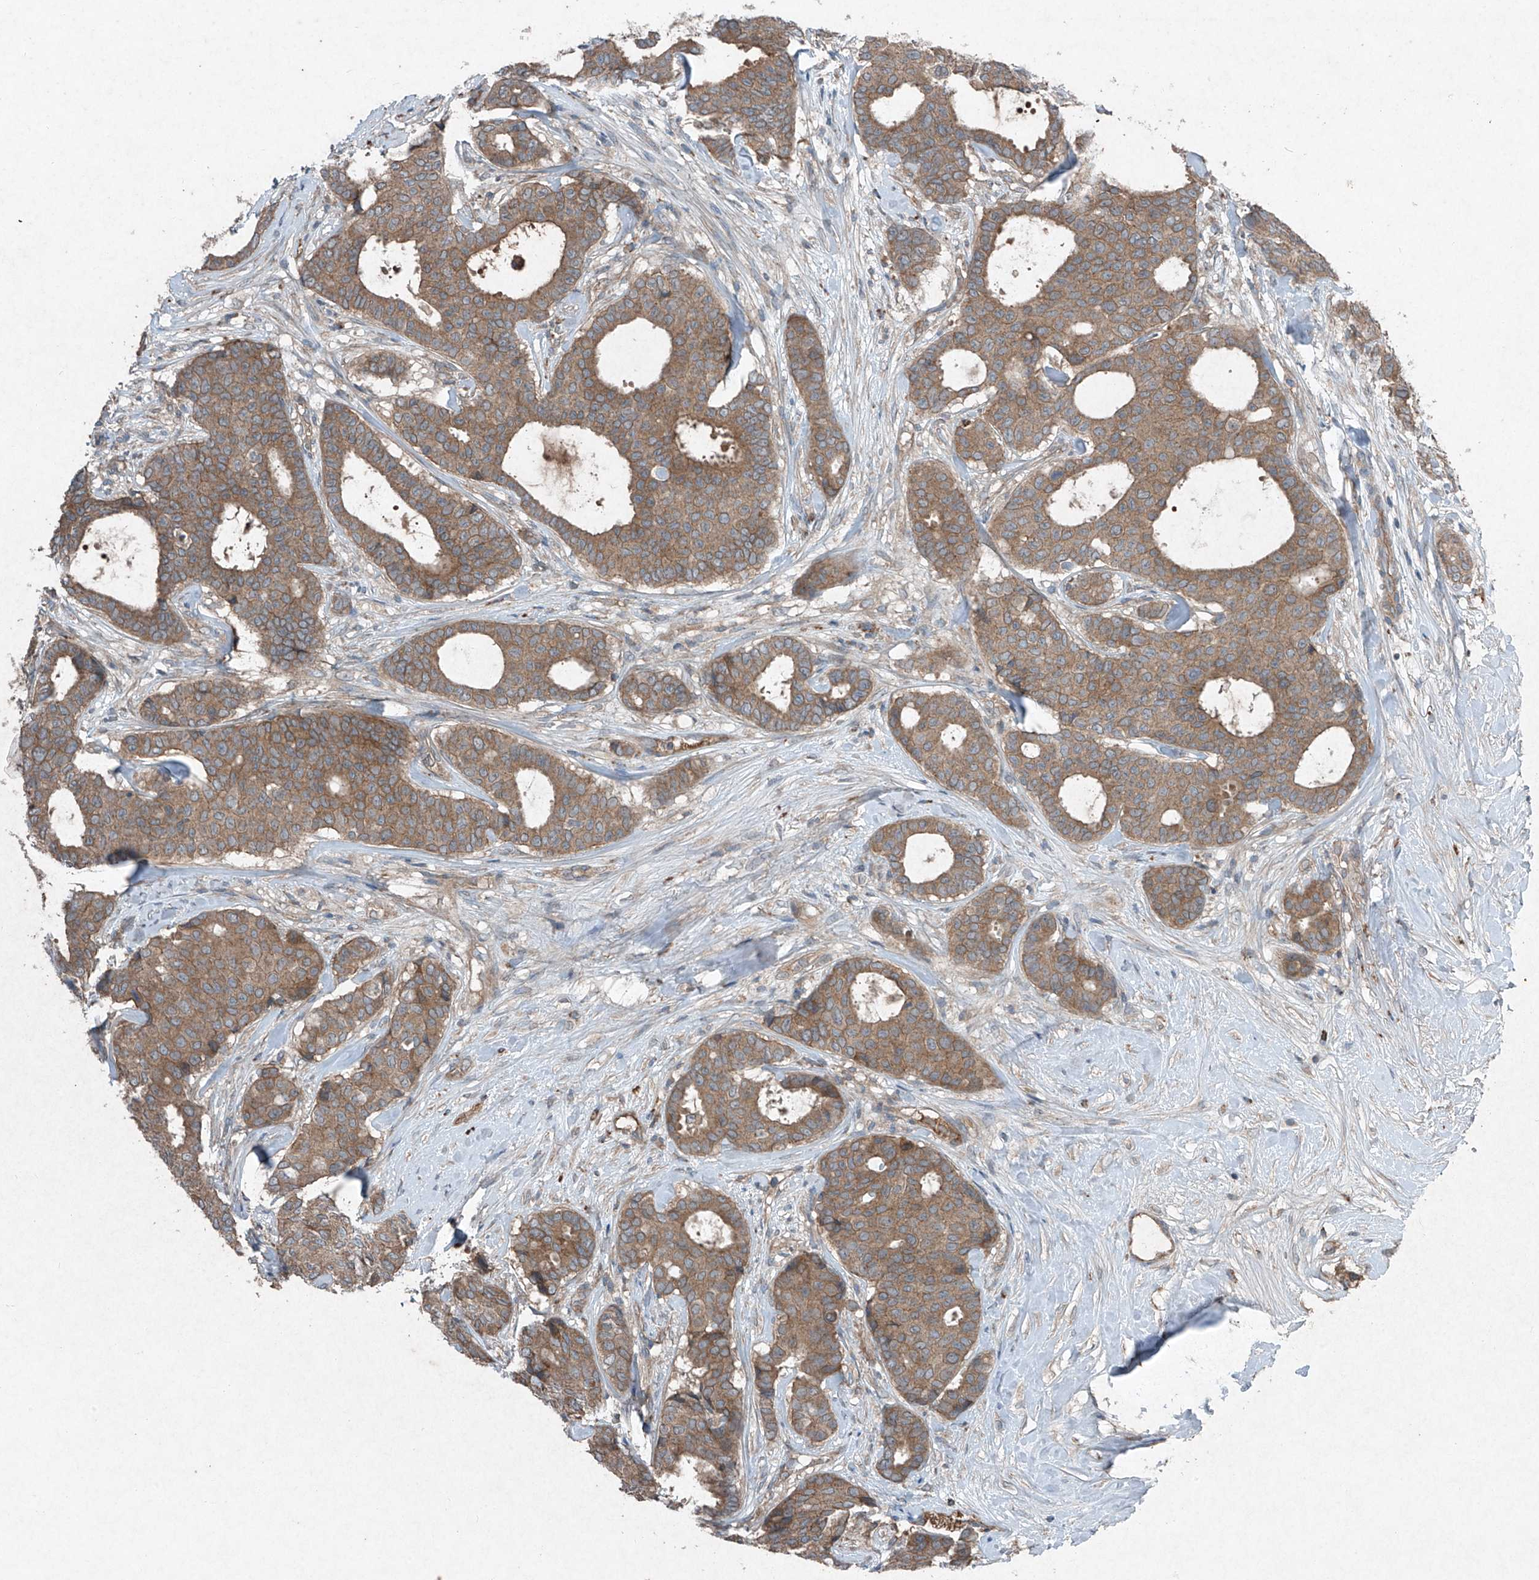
{"staining": {"intensity": "moderate", "quantity": ">75%", "location": "cytoplasmic/membranous"}, "tissue": "breast cancer", "cell_type": "Tumor cells", "image_type": "cancer", "snomed": [{"axis": "morphology", "description": "Duct carcinoma"}, {"axis": "topography", "description": "Breast"}], "caption": "Immunohistochemistry (DAB) staining of breast cancer shows moderate cytoplasmic/membranous protein positivity in approximately >75% of tumor cells. (DAB (3,3'-diaminobenzidine) IHC, brown staining for protein, blue staining for nuclei).", "gene": "FOXRED2", "patient": {"sex": "female", "age": 75}}